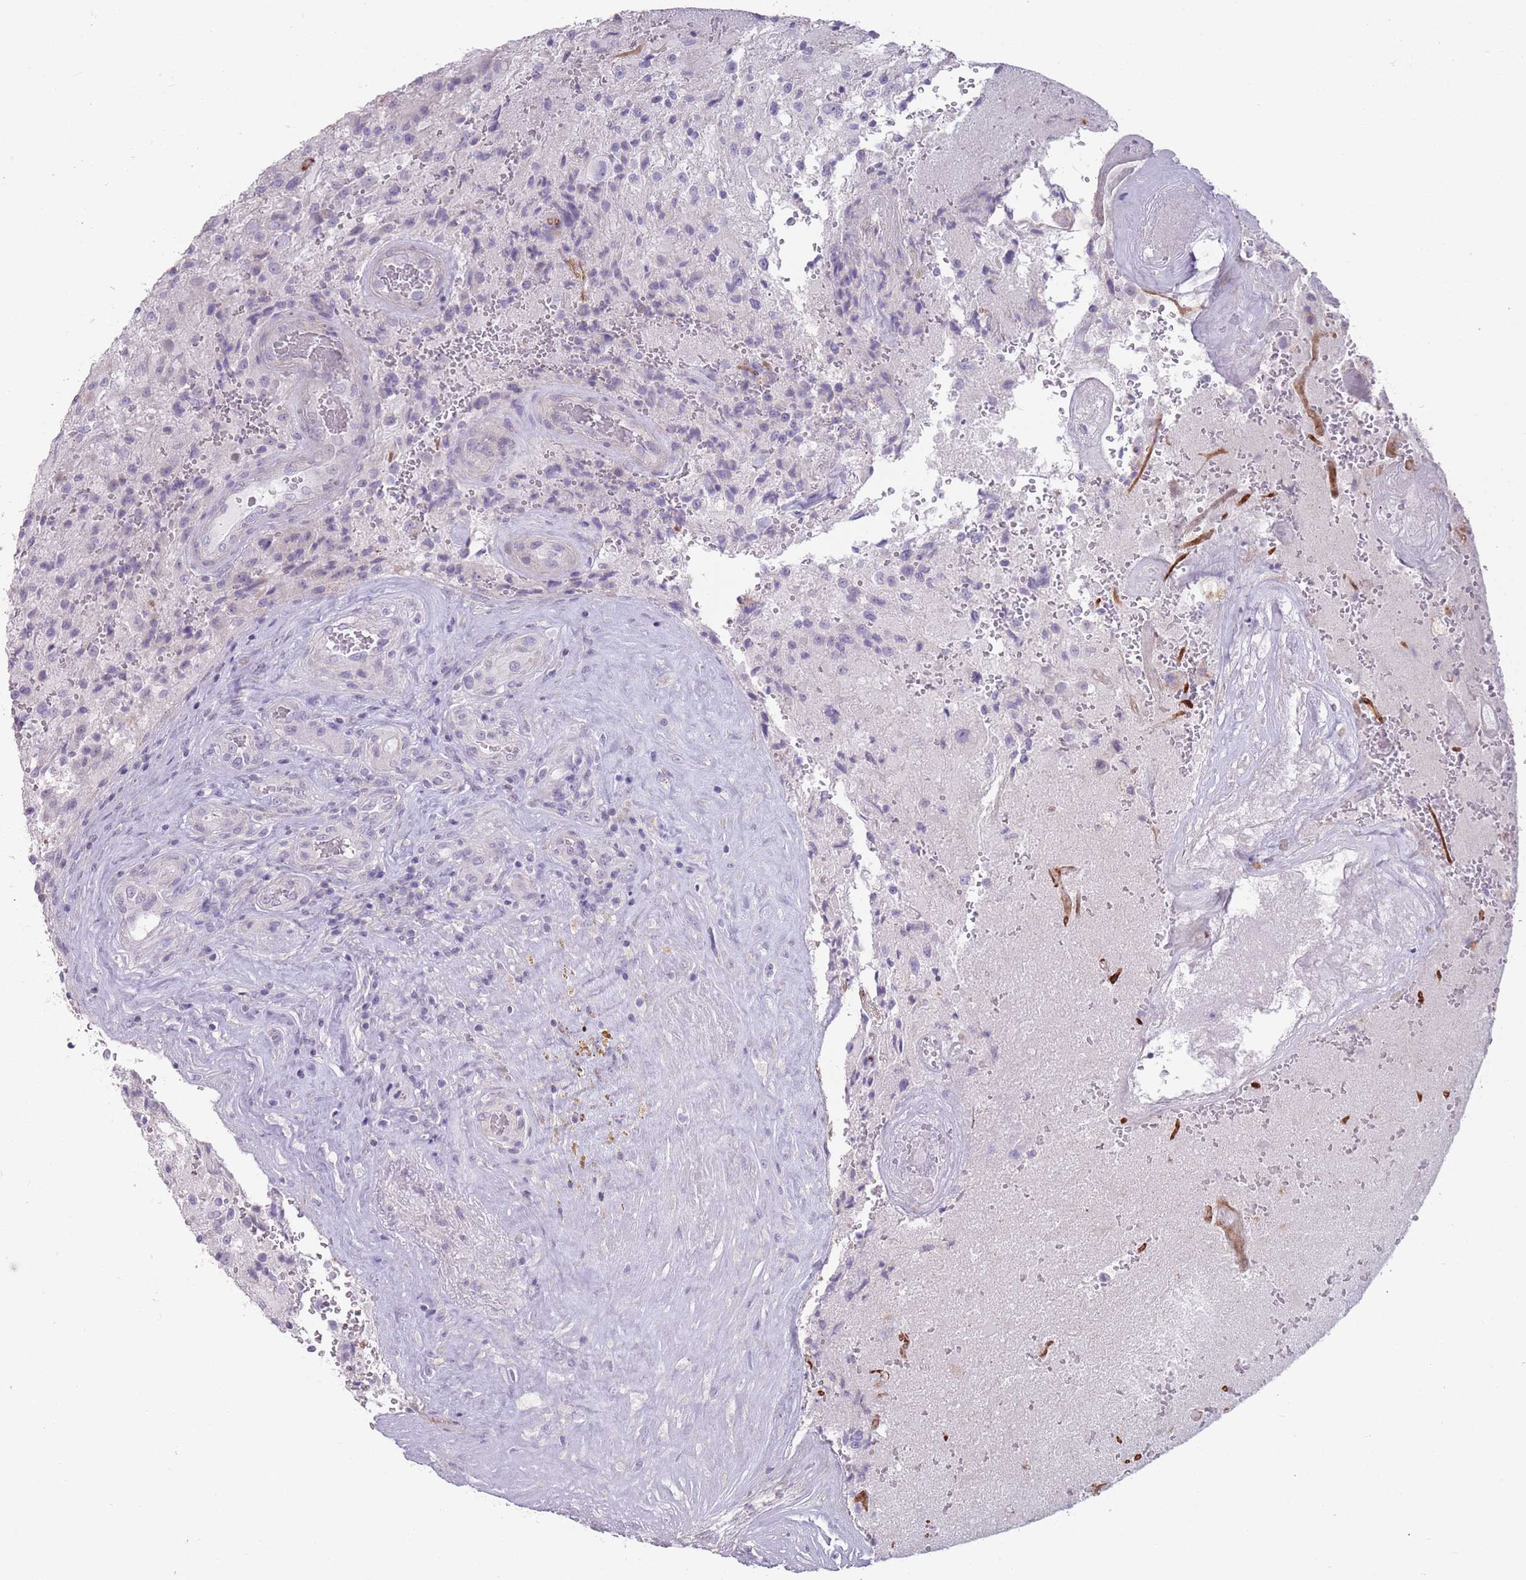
{"staining": {"intensity": "negative", "quantity": "none", "location": "none"}, "tissue": "glioma", "cell_type": "Tumor cells", "image_type": "cancer", "snomed": [{"axis": "morphology", "description": "Normal tissue, NOS"}, {"axis": "morphology", "description": "Glioma, malignant, High grade"}, {"axis": "topography", "description": "Cerebral cortex"}], "caption": "A high-resolution image shows IHC staining of glioma, which demonstrates no significant positivity in tumor cells. Nuclei are stained in blue.", "gene": "PAIP2B", "patient": {"sex": "male", "age": 56}}